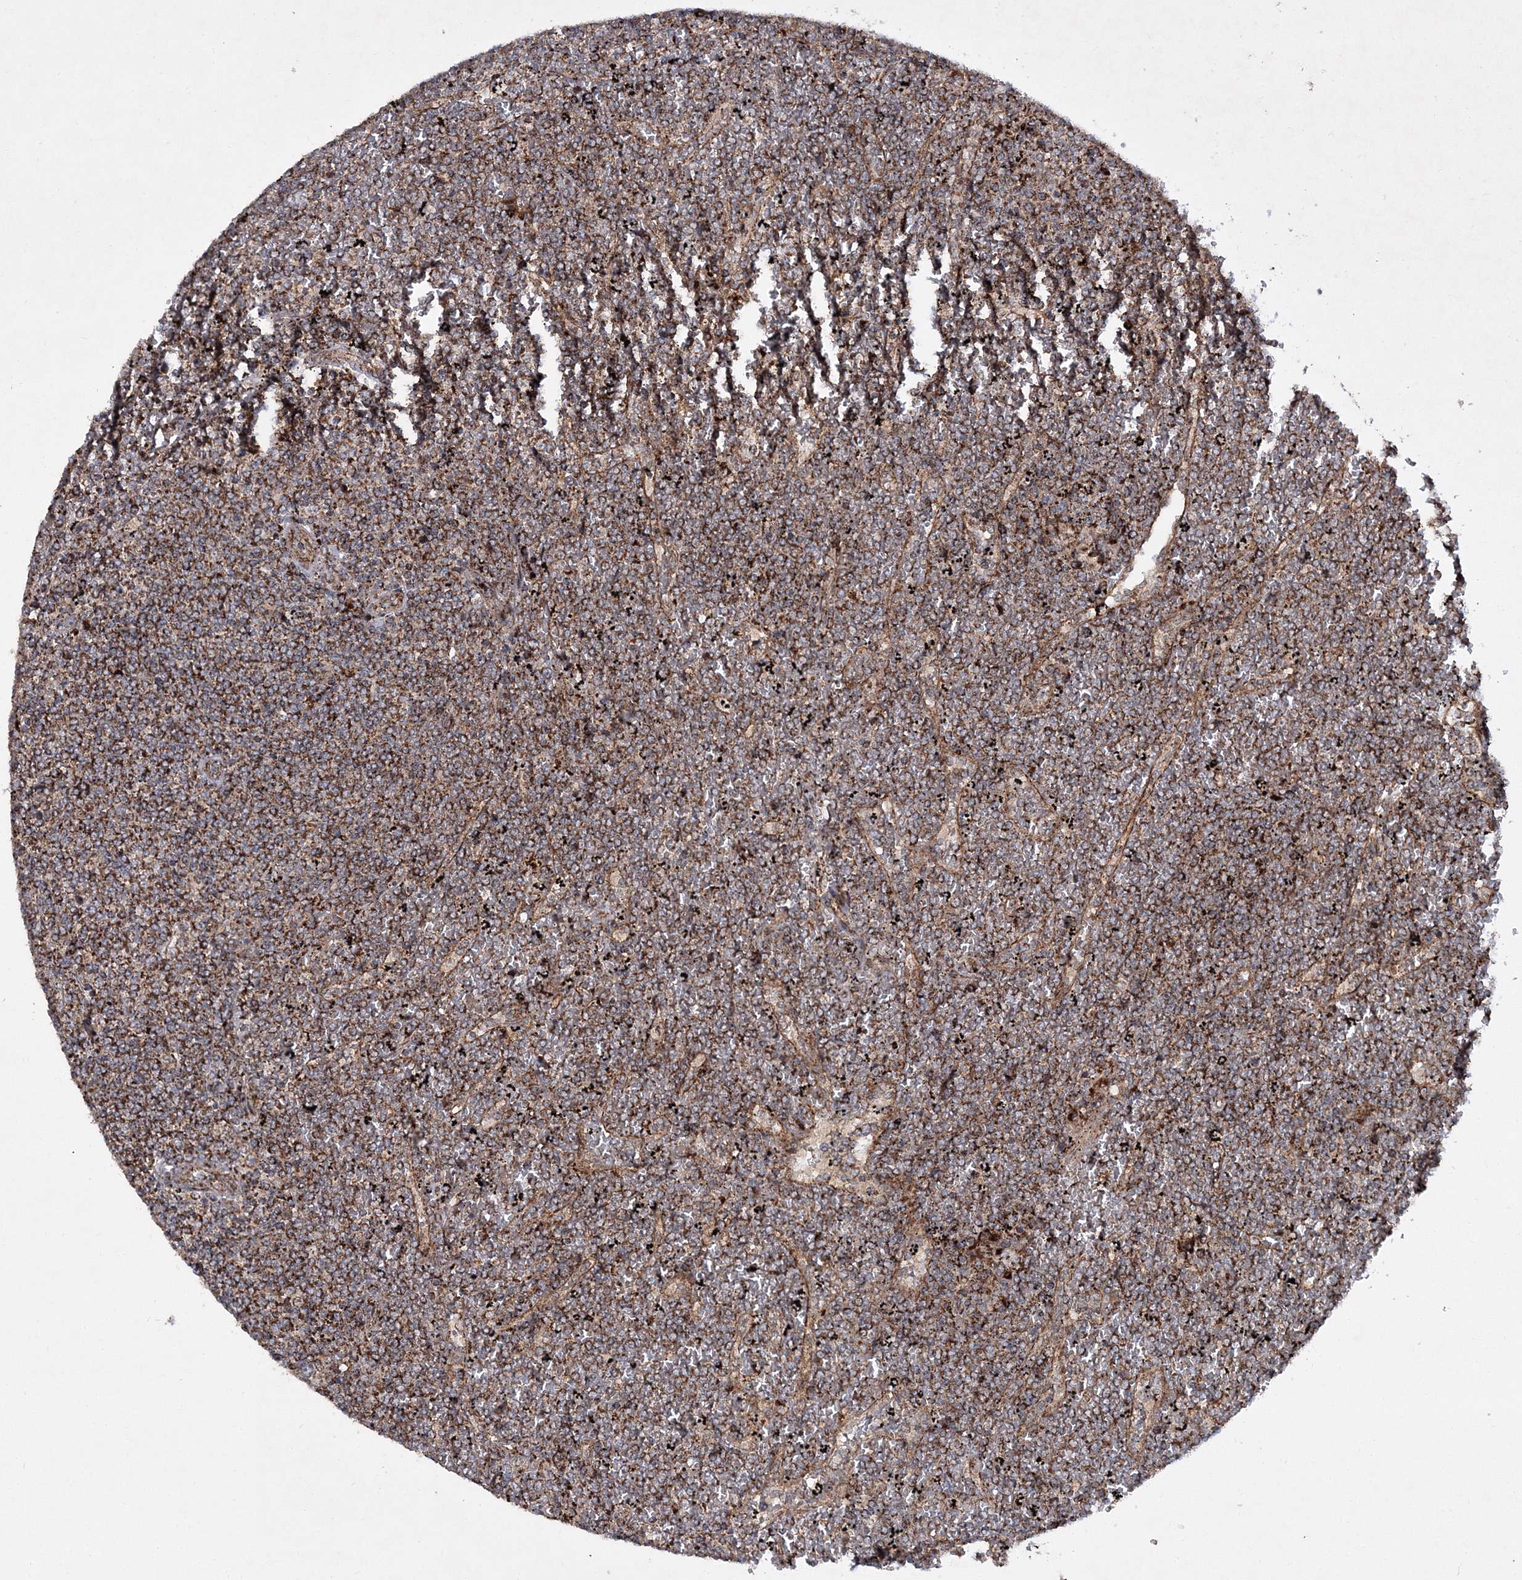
{"staining": {"intensity": "weak", "quantity": "25%-75%", "location": "cytoplasmic/membranous"}, "tissue": "lymphoma", "cell_type": "Tumor cells", "image_type": "cancer", "snomed": [{"axis": "morphology", "description": "Malignant lymphoma, non-Hodgkin's type, Low grade"}, {"axis": "topography", "description": "Spleen"}], "caption": "This is an image of IHC staining of lymphoma, which shows weak positivity in the cytoplasmic/membranous of tumor cells.", "gene": "SCRN3", "patient": {"sex": "female", "age": 19}}